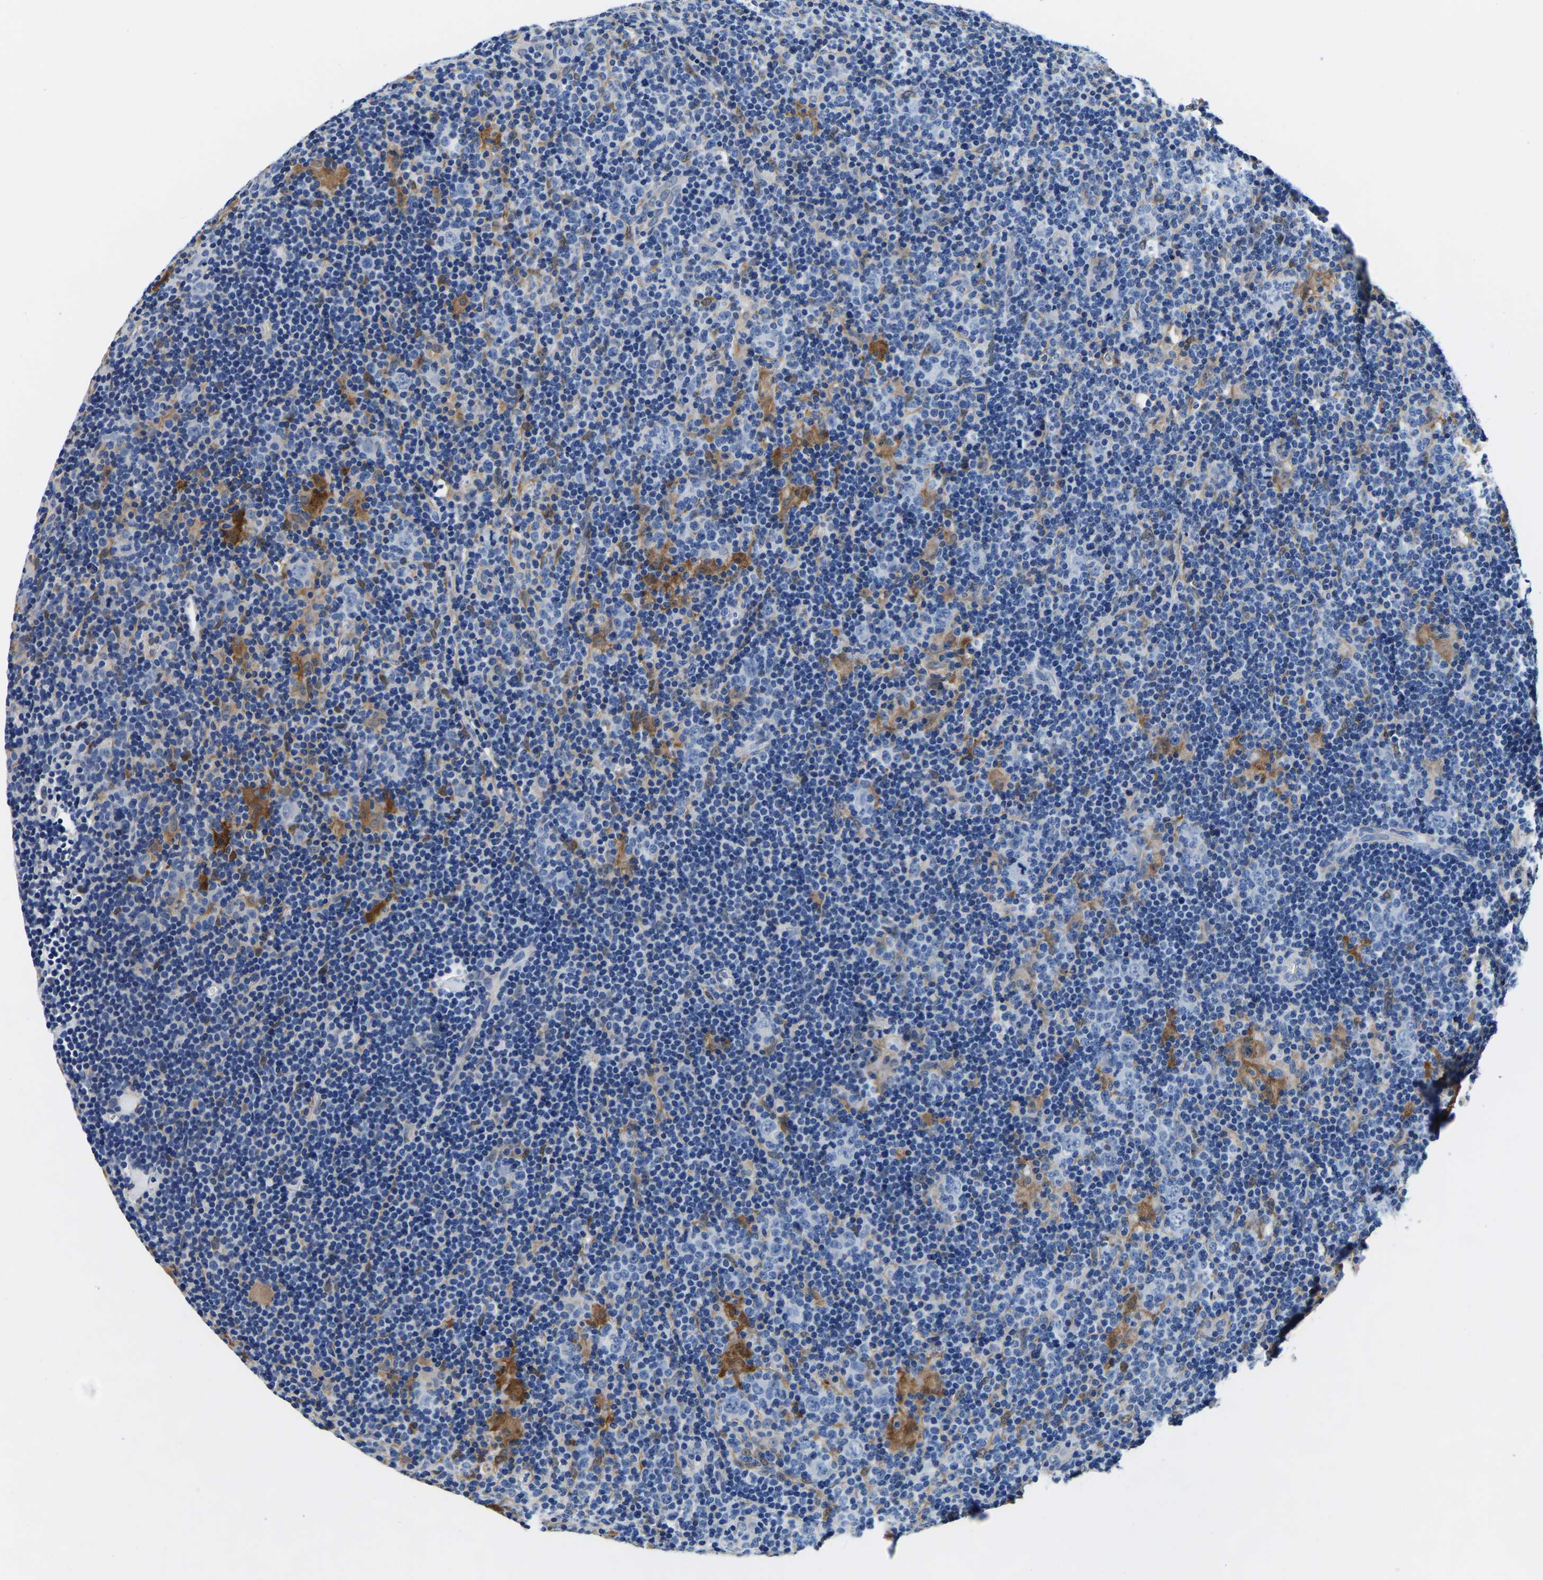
{"staining": {"intensity": "negative", "quantity": "none", "location": "none"}, "tissue": "lymphoma", "cell_type": "Tumor cells", "image_type": "cancer", "snomed": [{"axis": "morphology", "description": "Hodgkin's disease, NOS"}, {"axis": "topography", "description": "Lymph node"}], "caption": "This is an immunohistochemistry image of human Hodgkin's disease. There is no staining in tumor cells.", "gene": "ACO1", "patient": {"sex": "female", "age": 57}}